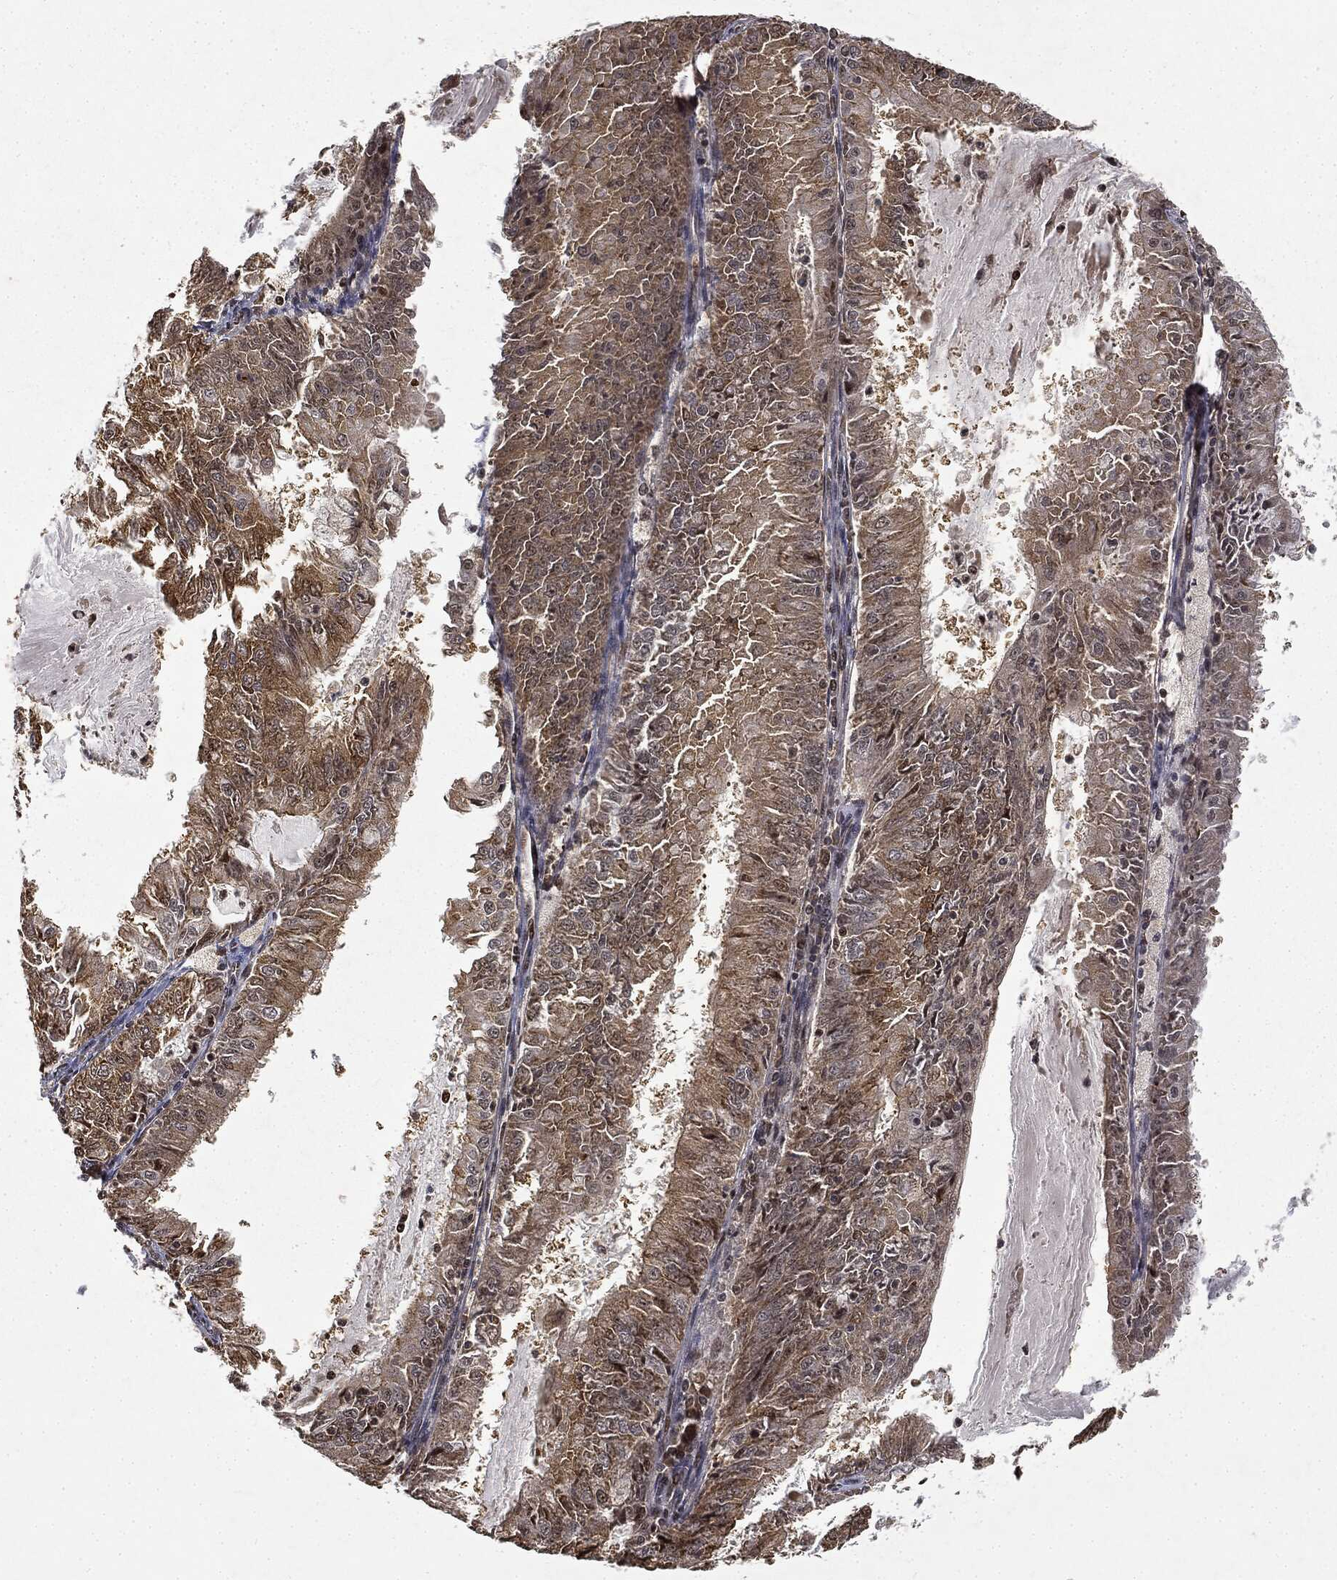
{"staining": {"intensity": "moderate", "quantity": "25%-75%", "location": "cytoplasmic/membranous"}, "tissue": "endometrial cancer", "cell_type": "Tumor cells", "image_type": "cancer", "snomed": [{"axis": "morphology", "description": "Adenocarcinoma, NOS"}, {"axis": "topography", "description": "Endometrium"}], "caption": "Immunohistochemical staining of human endometrial cancer shows medium levels of moderate cytoplasmic/membranous expression in approximately 25%-75% of tumor cells.", "gene": "ZNHIT6", "patient": {"sex": "female", "age": 57}}